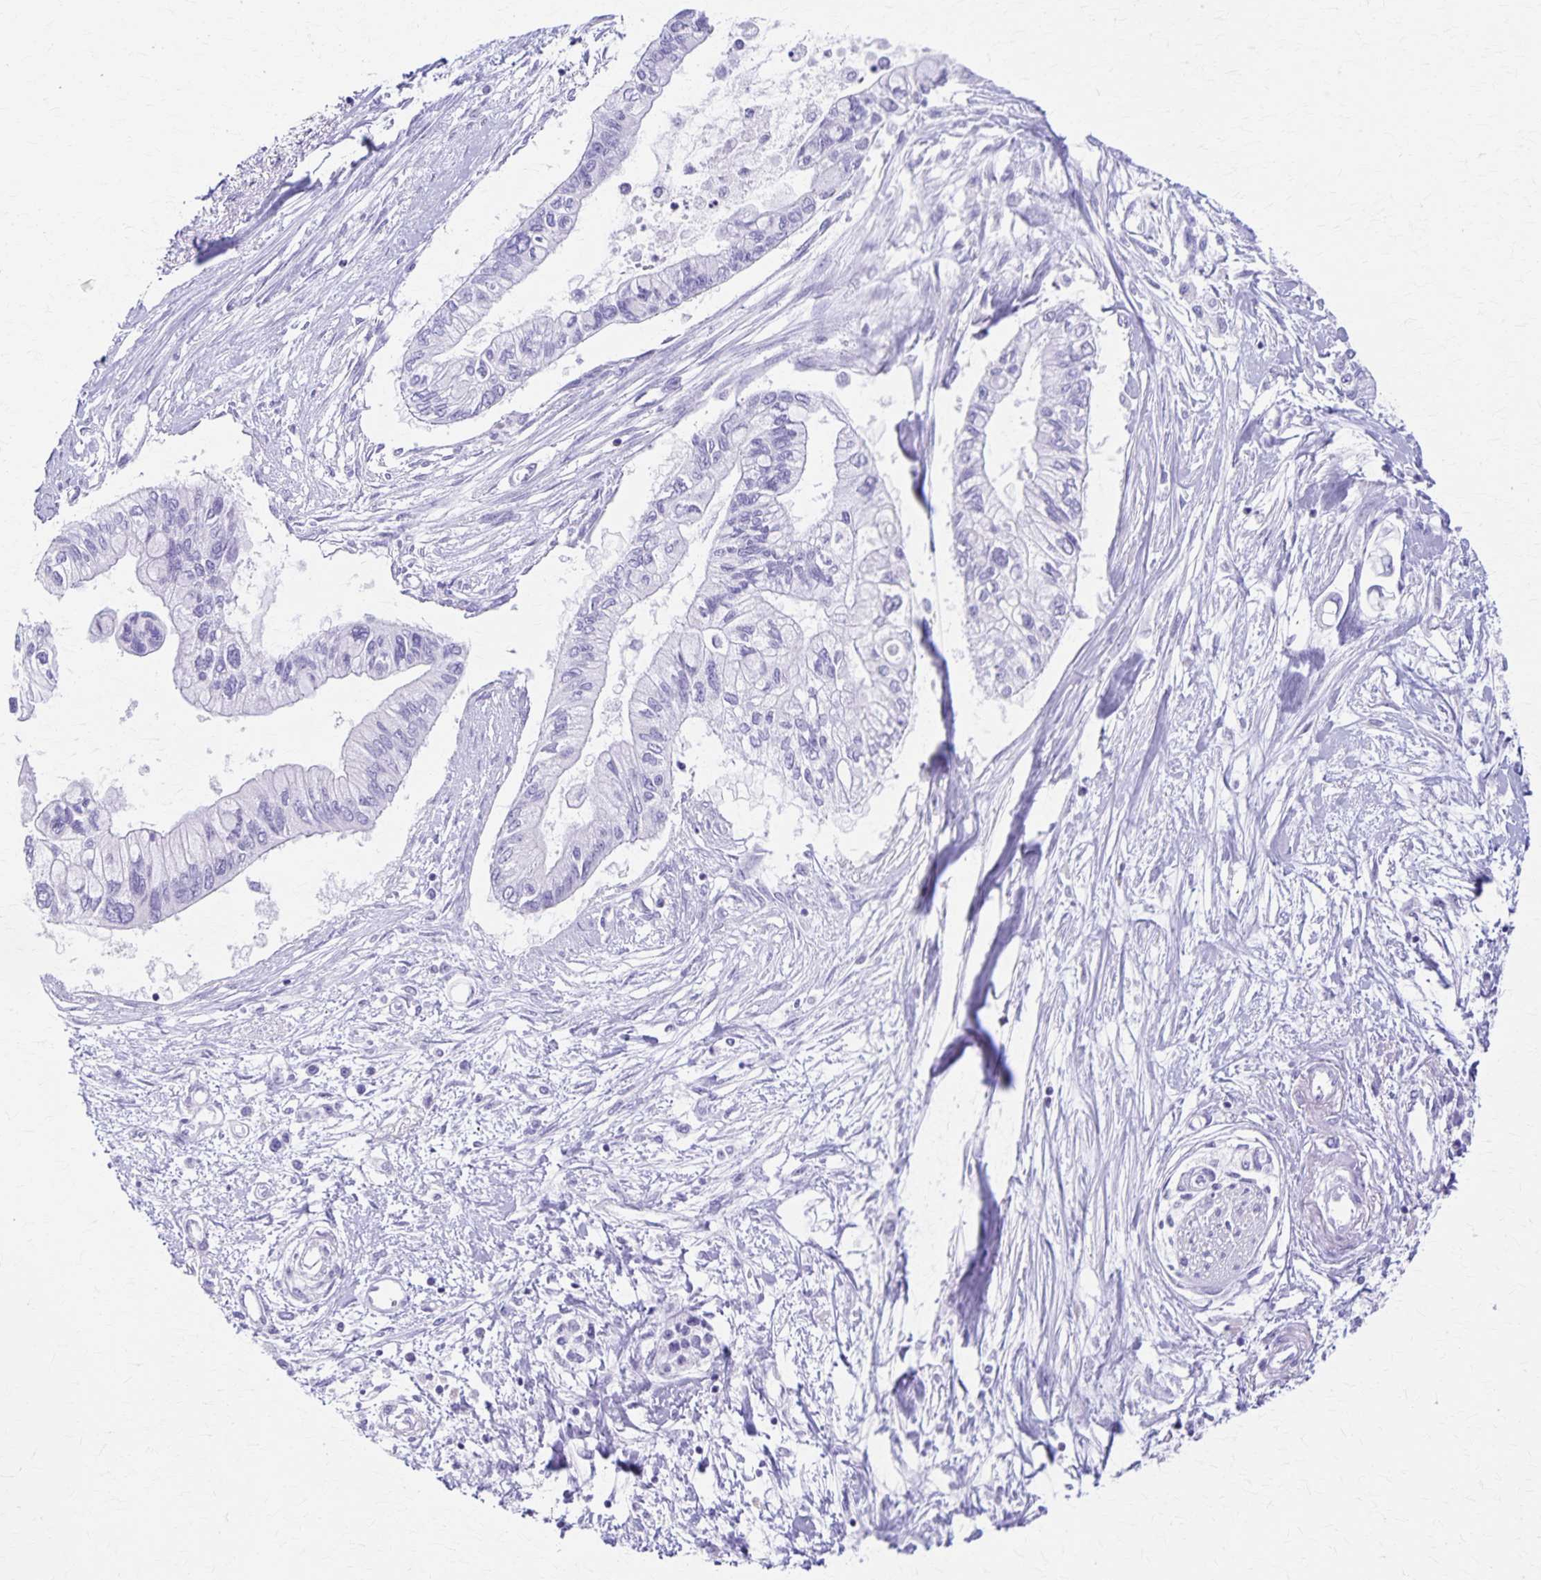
{"staining": {"intensity": "negative", "quantity": "none", "location": "none"}, "tissue": "pancreatic cancer", "cell_type": "Tumor cells", "image_type": "cancer", "snomed": [{"axis": "morphology", "description": "Adenocarcinoma, NOS"}, {"axis": "topography", "description": "Pancreas"}], "caption": "Human adenocarcinoma (pancreatic) stained for a protein using immunohistochemistry displays no staining in tumor cells.", "gene": "DEFA5", "patient": {"sex": "female", "age": 77}}